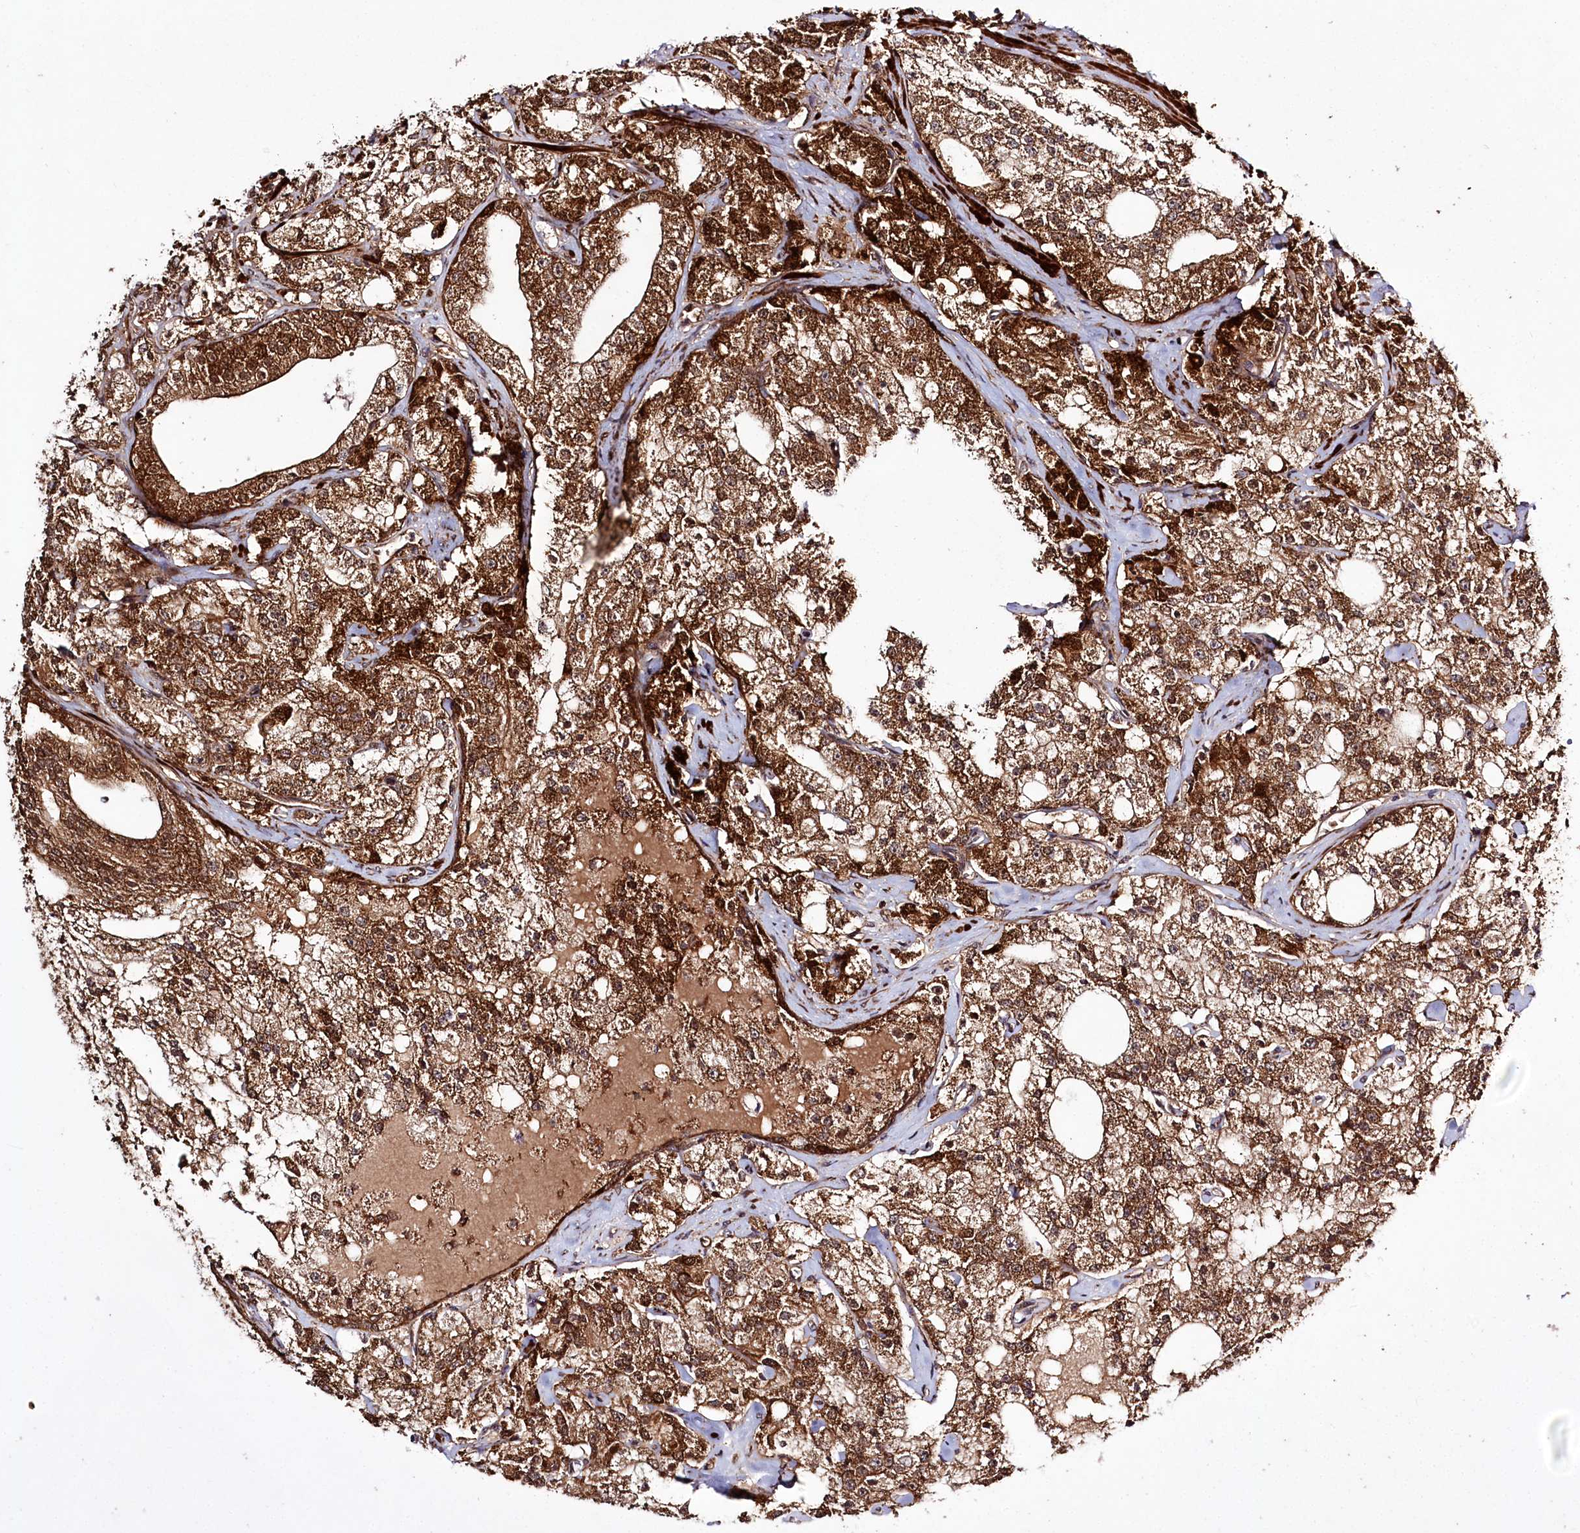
{"staining": {"intensity": "strong", "quantity": ">75%", "location": "cytoplasmic/membranous"}, "tissue": "prostate cancer", "cell_type": "Tumor cells", "image_type": "cancer", "snomed": [{"axis": "morphology", "description": "Adenocarcinoma, High grade"}, {"axis": "topography", "description": "Prostate"}], "caption": "Immunohistochemistry (IHC) (DAB (3,3'-diaminobenzidine)) staining of prostate adenocarcinoma (high-grade) exhibits strong cytoplasmic/membranous protein positivity in approximately >75% of tumor cells.", "gene": "REXO2", "patient": {"sex": "male", "age": 64}}